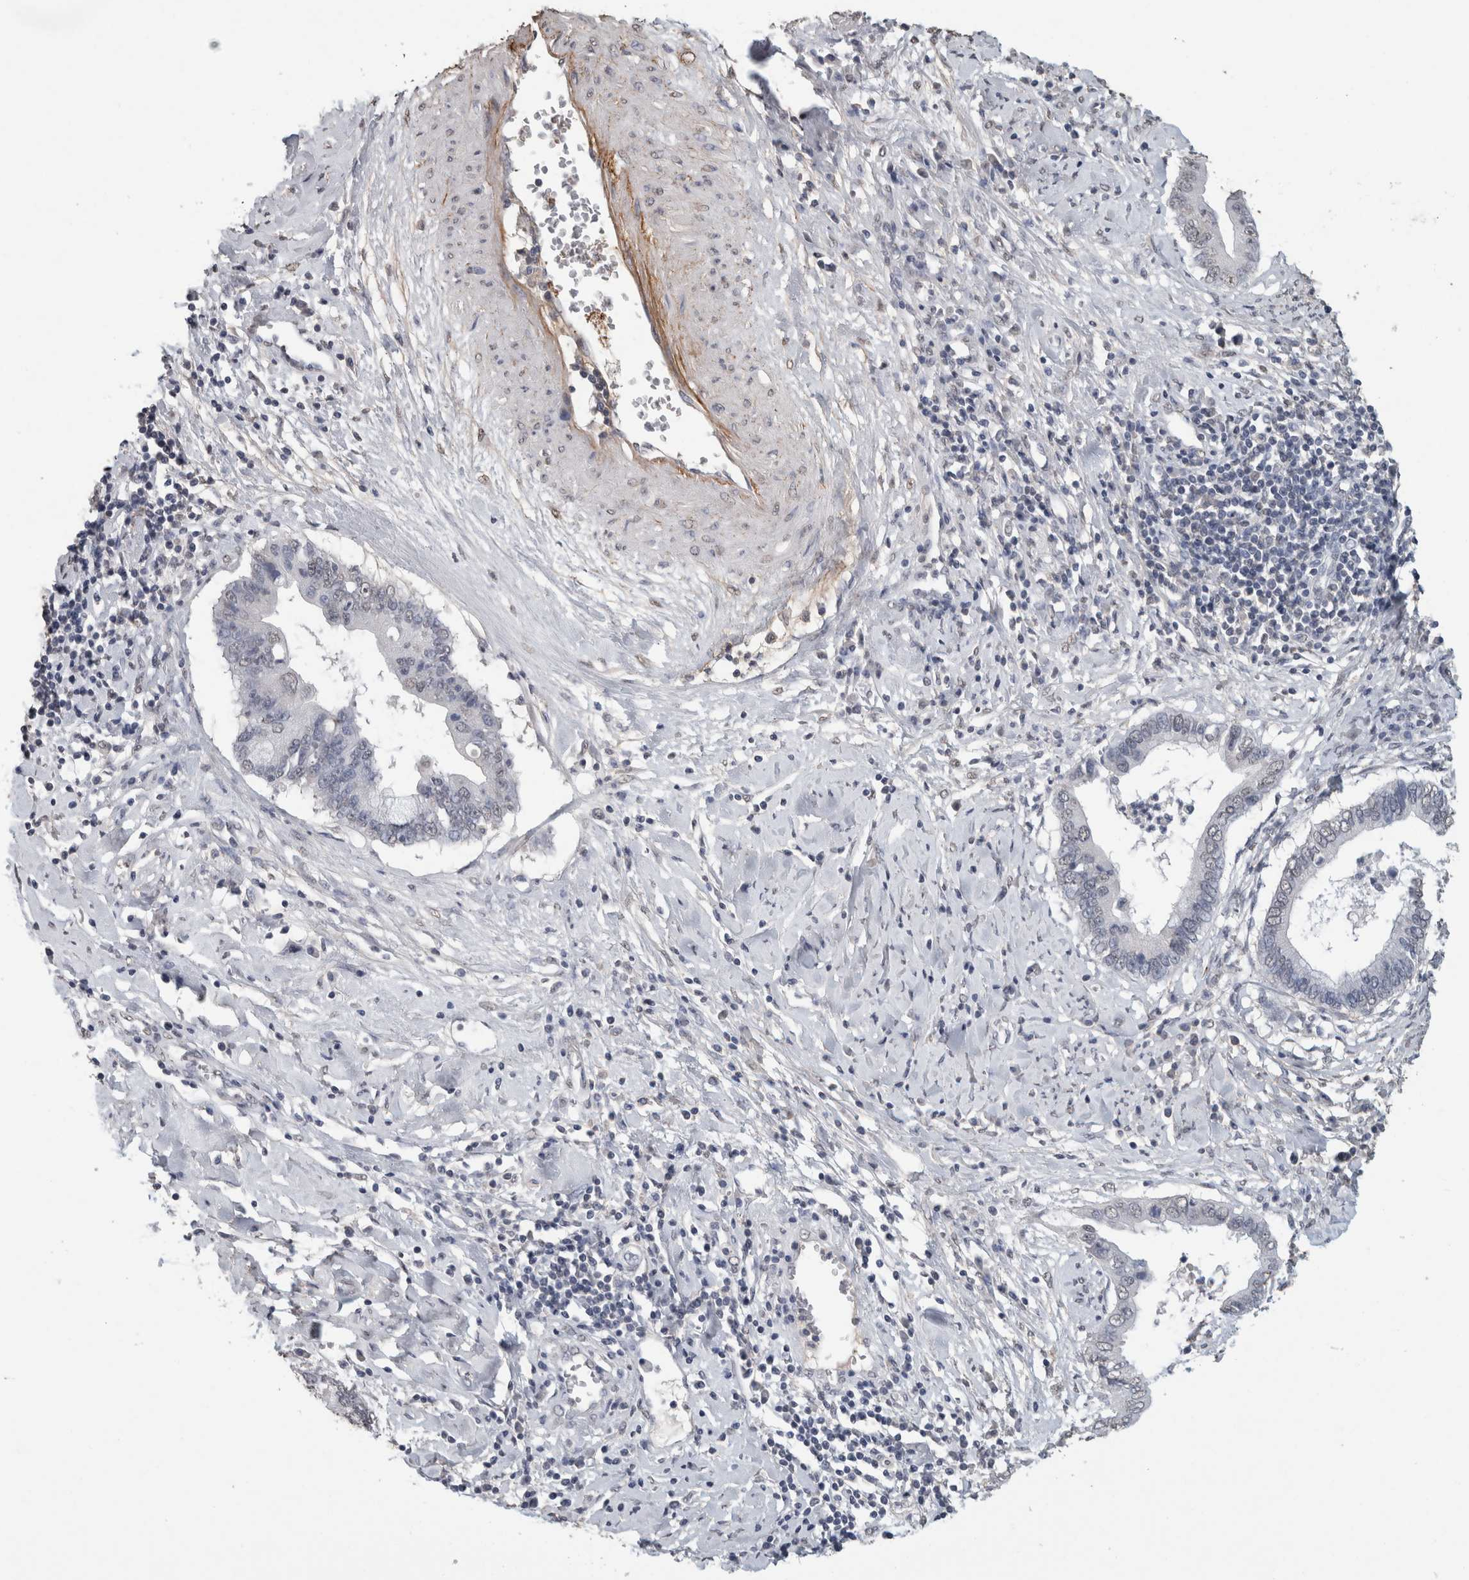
{"staining": {"intensity": "negative", "quantity": "none", "location": "none"}, "tissue": "cervical cancer", "cell_type": "Tumor cells", "image_type": "cancer", "snomed": [{"axis": "morphology", "description": "Adenocarcinoma, NOS"}, {"axis": "topography", "description": "Cervix"}], "caption": "Immunohistochemistry photomicrograph of neoplastic tissue: cervical adenocarcinoma stained with DAB (3,3'-diaminobenzidine) reveals no significant protein staining in tumor cells. The staining was performed using DAB (3,3'-diaminobenzidine) to visualize the protein expression in brown, while the nuclei were stained in blue with hematoxylin (Magnification: 20x).", "gene": "LTBP1", "patient": {"sex": "female", "age": 44}}